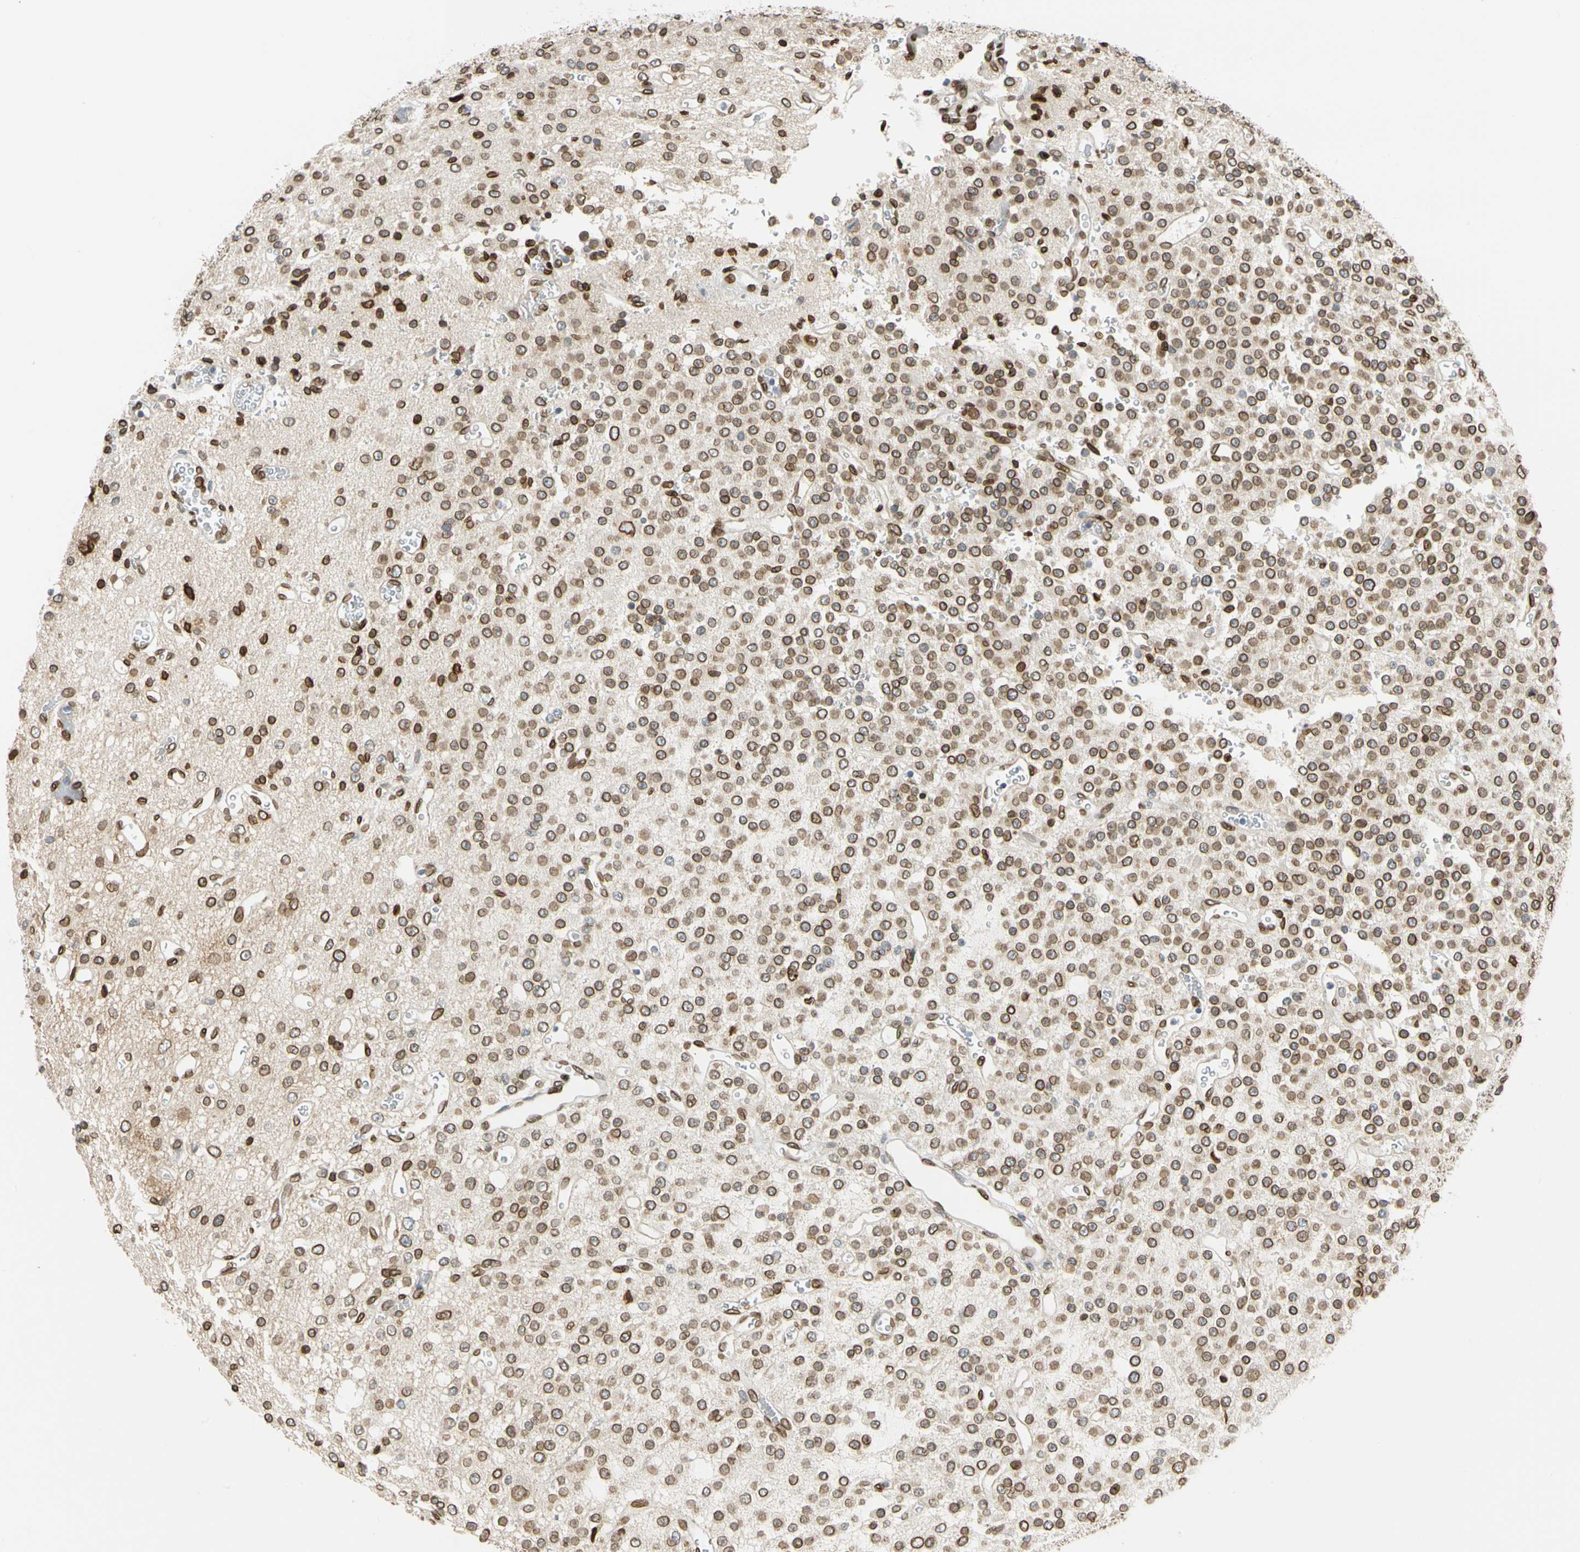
{"staining": {"intensity": "strong", "quantity": ">75%", "location": "cytoplasmic/membranous,nuclear"}, "tissue": "glioma", "cell_type": "Tumor cells", "image_type": "cancer", "snomed": [{"axis": "morphology", "description": "Glioma, malignant, Low grade"}, {"axis": "topography", "description": "Brain"}], "caption": "The micrograph reveals immunohistochemical staining of malignant glioma (low-grade). There is strong cytoplasmic/membranous and nuclear expression is present in about >75% of tumor cells. The staining is performed using DAB (3,3'-diaminobenzidine) brown chromogen to label protein expression. The nuclei are counter-stained blue using hematoxylin.", "gene": "SUN1", "patient": {"sex": "male", "age": 38}}